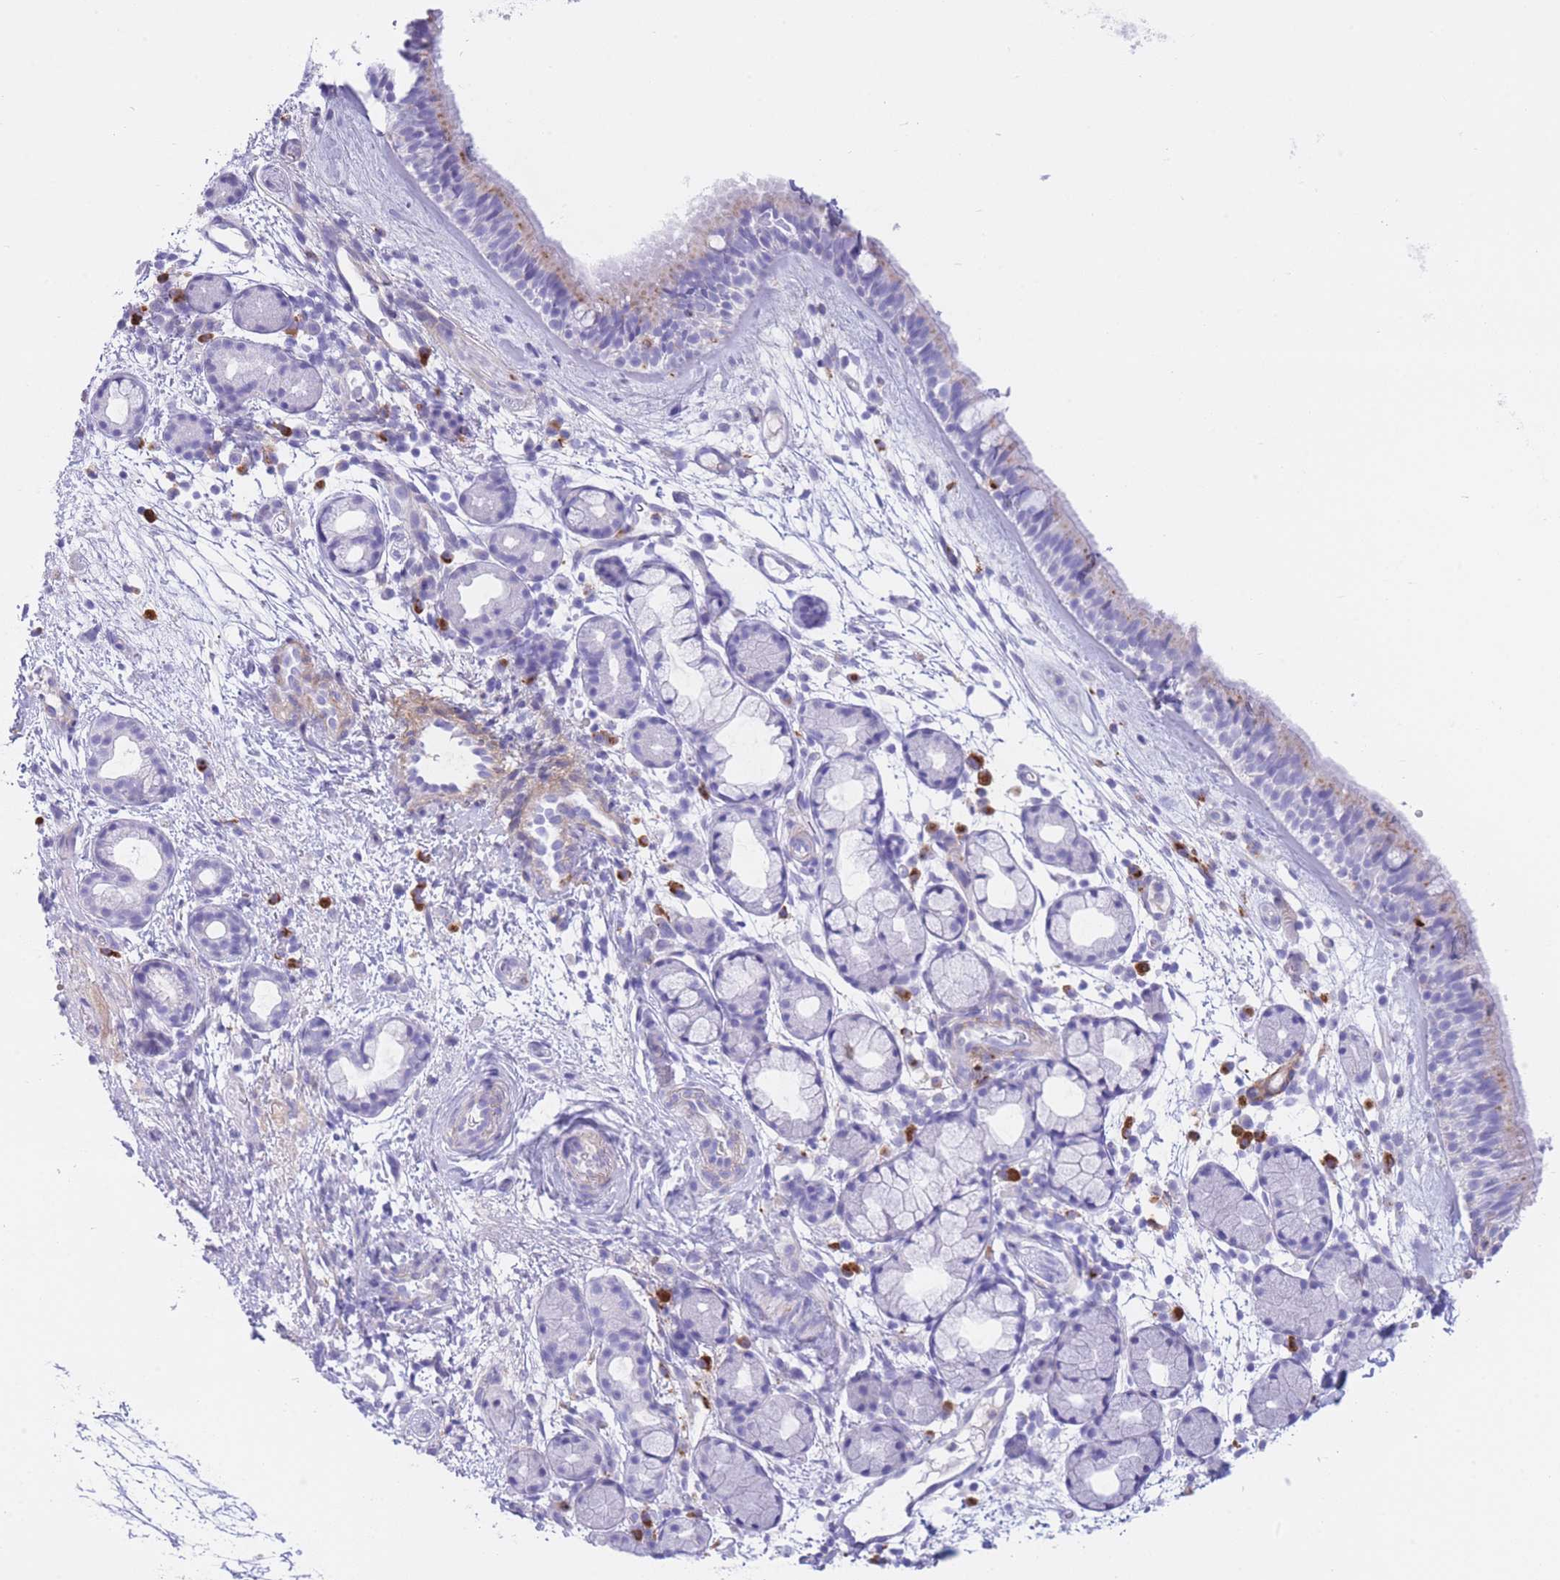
{"staining": {"intensity": "weak", "quantity": "<25%", "location": "cytoplasmic/membranous"}, "tissue": "nasopharynx", "cell_type": "Respiratory epithelial cells", "image_type": "normal", "snomed": [{"axis": "morphology", "description": "Normal tissue, NOS"}, {"axis": "topography", "description": "Nasopharynx"}], "caption": "Immunohistochemical staining of normal nasopharynx shows no significant staining in respiratory epithelial cells.", "gene": "PLBD1", "patient": {"sex": "male", "age": 64}}